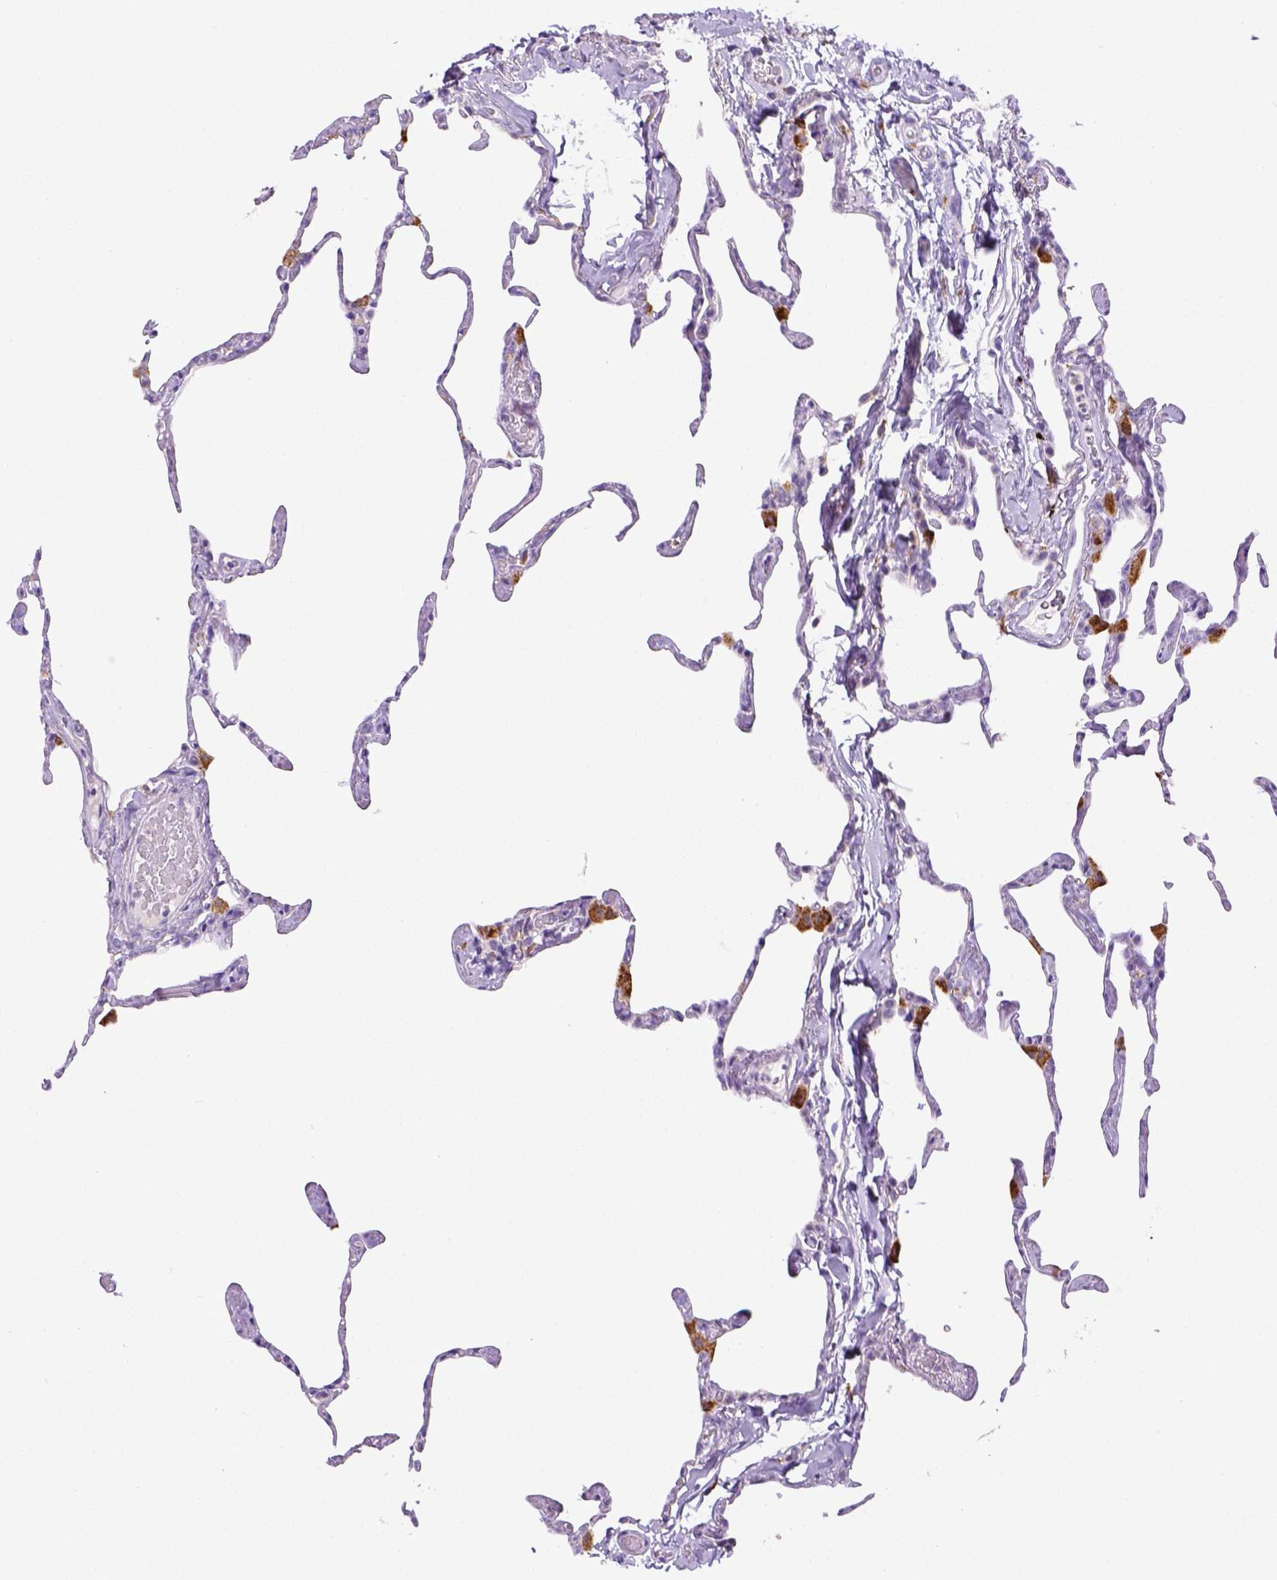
{"staining": {"intensity": "negative", "quantity": "none", "location": "none"}, "tissue": "lung", "cell_type": "Alveolar cells", "image_type": "normal", "snomed": [{"axis": "morphology", "description": "Normal tissue, NOS"}, {"axis": "topography", "description": "Lung"}], "caption": "Lung was stained to show a protein in brown. There is no significant expression in alveolar cells. The staining is performed using DAB (3,3'-diaminobenzidine) brown chromogen with nuclei counter-stained in using hematoxylin.", "gene": "CD68", "patient": {"sex": "male", "age": 65}}